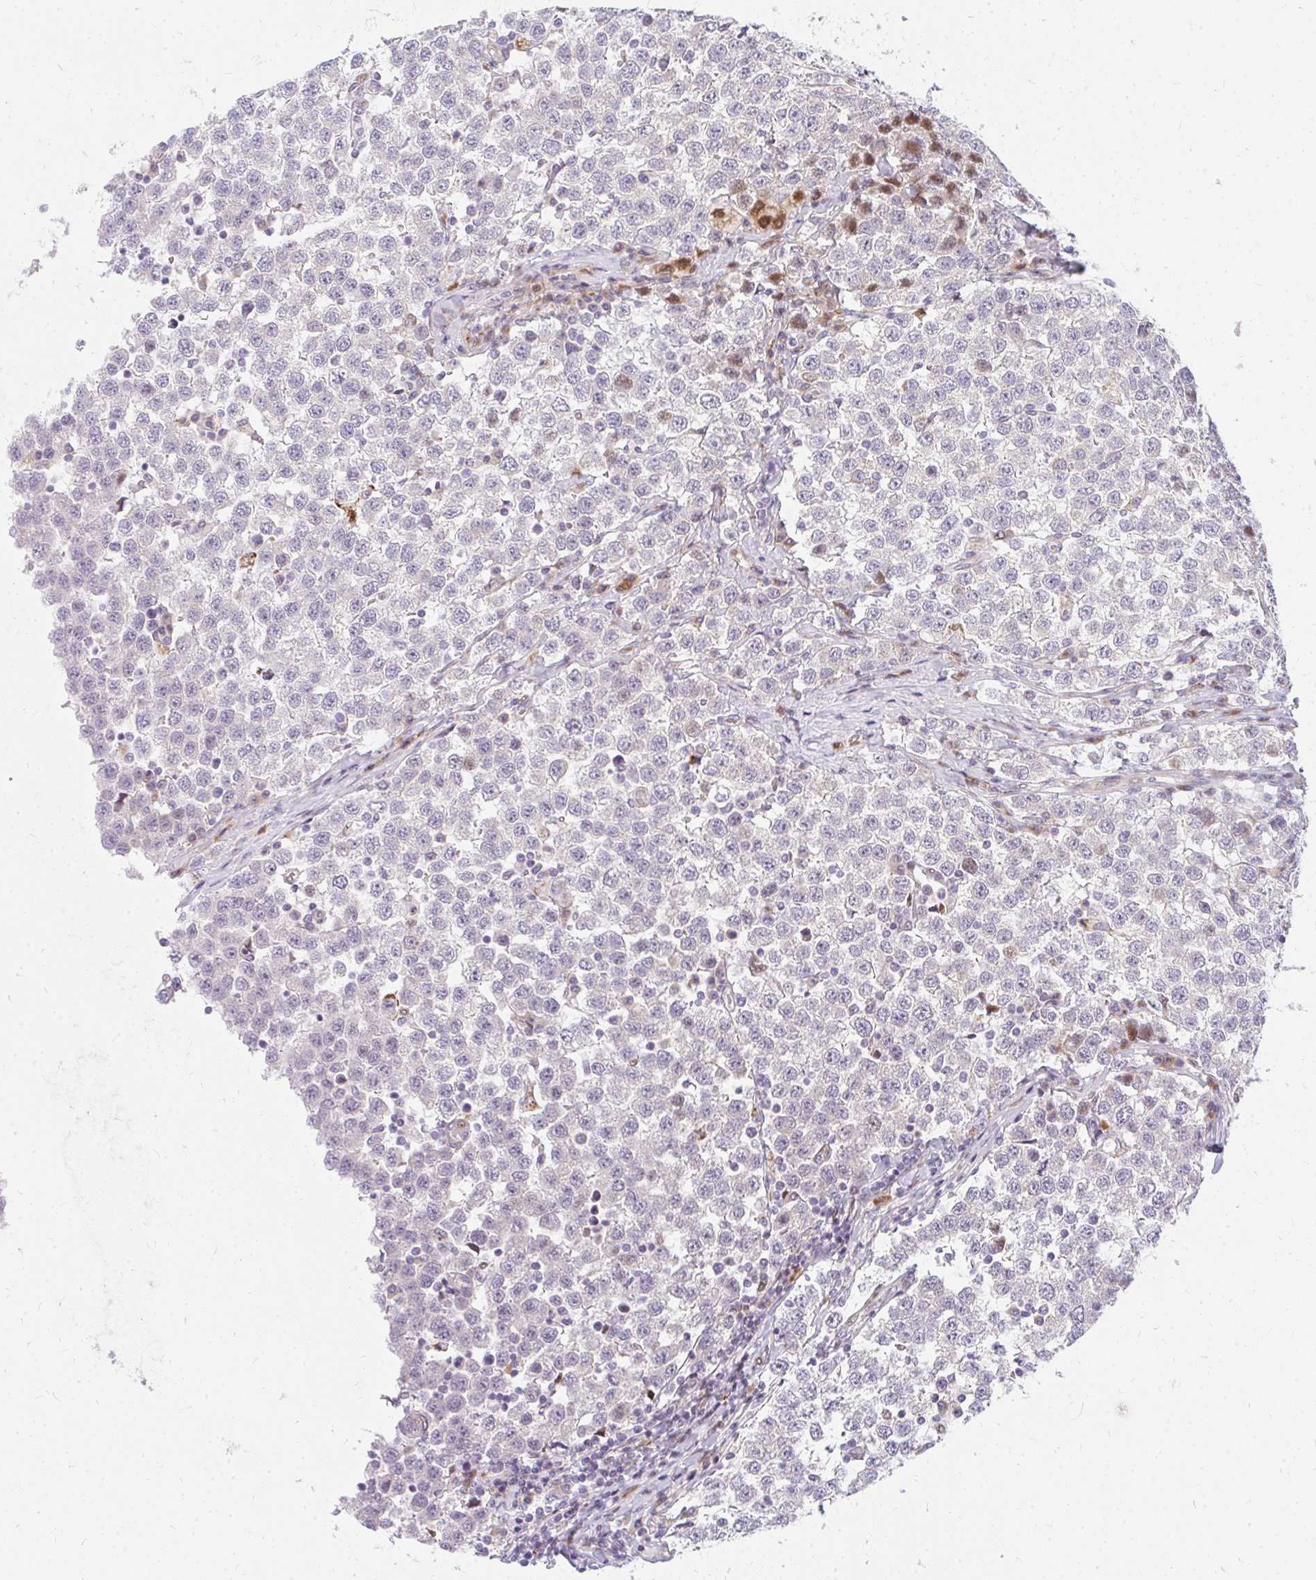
{"staining": {"intensity": "negative", "quantity": "none", "location": "none"}, "tissue": "testis cancer", "cell_type": "Tumor cells", "image_type": "cancer", "snomed": [{"axis": "morphology", "description": "Seminoma, NOS"}, {"axis": "topography", "description": "Testis"}], "caption": "Micrograph shows no protein staining in tumor cells of testis seminoma tissue. Nuclei are stained in blue.", "gene": "PLA2G5", "patient": {"sex": "male", "age": 34}}